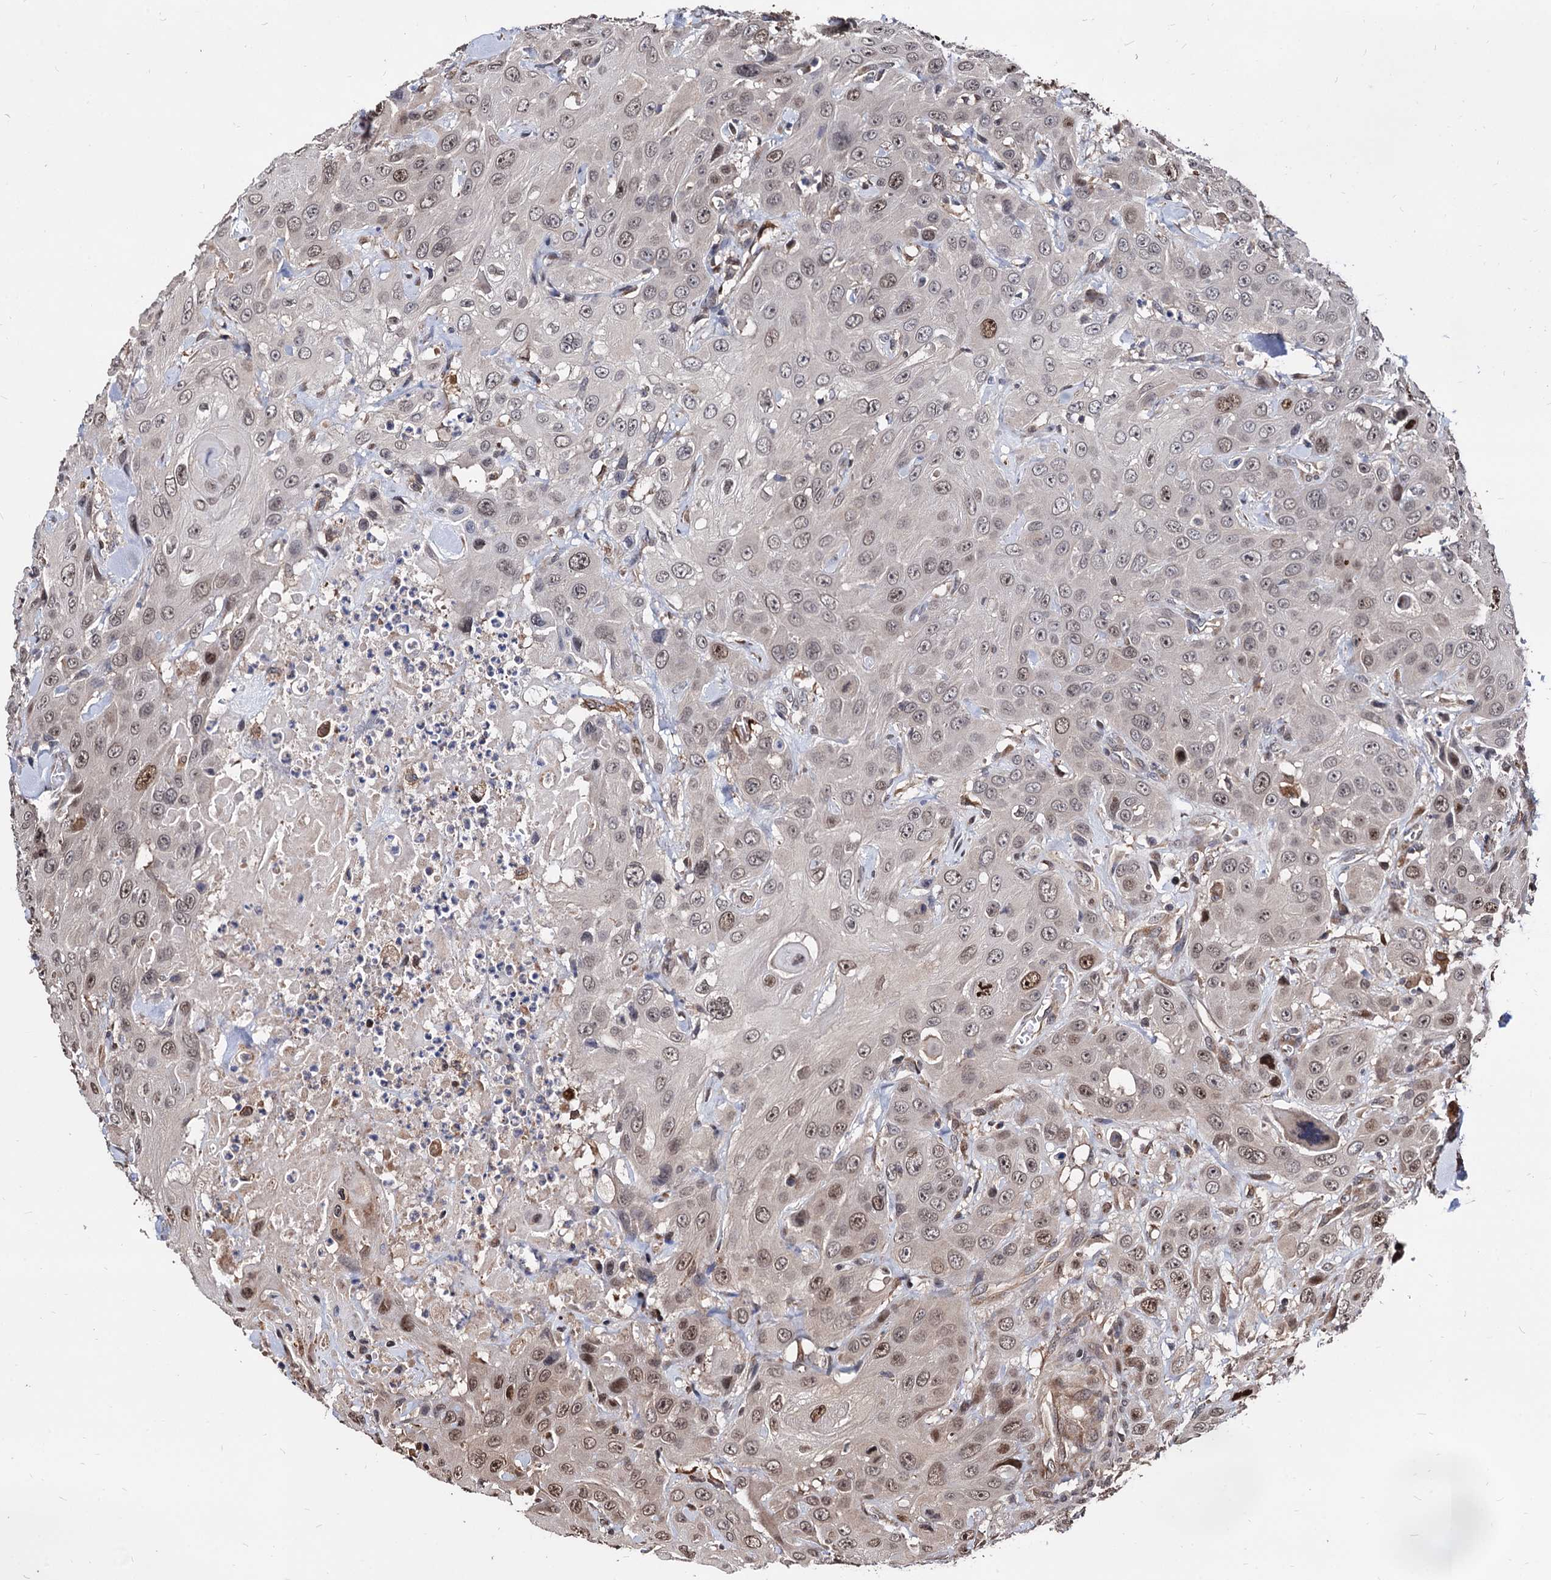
{"staining": {"intensity": "moderate", "quantity": "25%-75%", "location": "nuclear"}, "tissue": "head and neck cancer", "cell_type": "Tumor cells", "image_type": "cancer", "snomed": [{"axis": "morphology", "description": "Squamous cell carcinoma, NOS"}, {"axis": "topography", "description": "Head-Neck"}], "caption": "Immunohistochemistry (IHC) photomicrograph of human head and neck cancer stained for a protein (brown), which exhibits medium levels of moderate nuclear positivity in approximately 25%-75% of tumor cells.", "gene": "ANKRD12", "patient": {"sex": "male", "age": 81}}